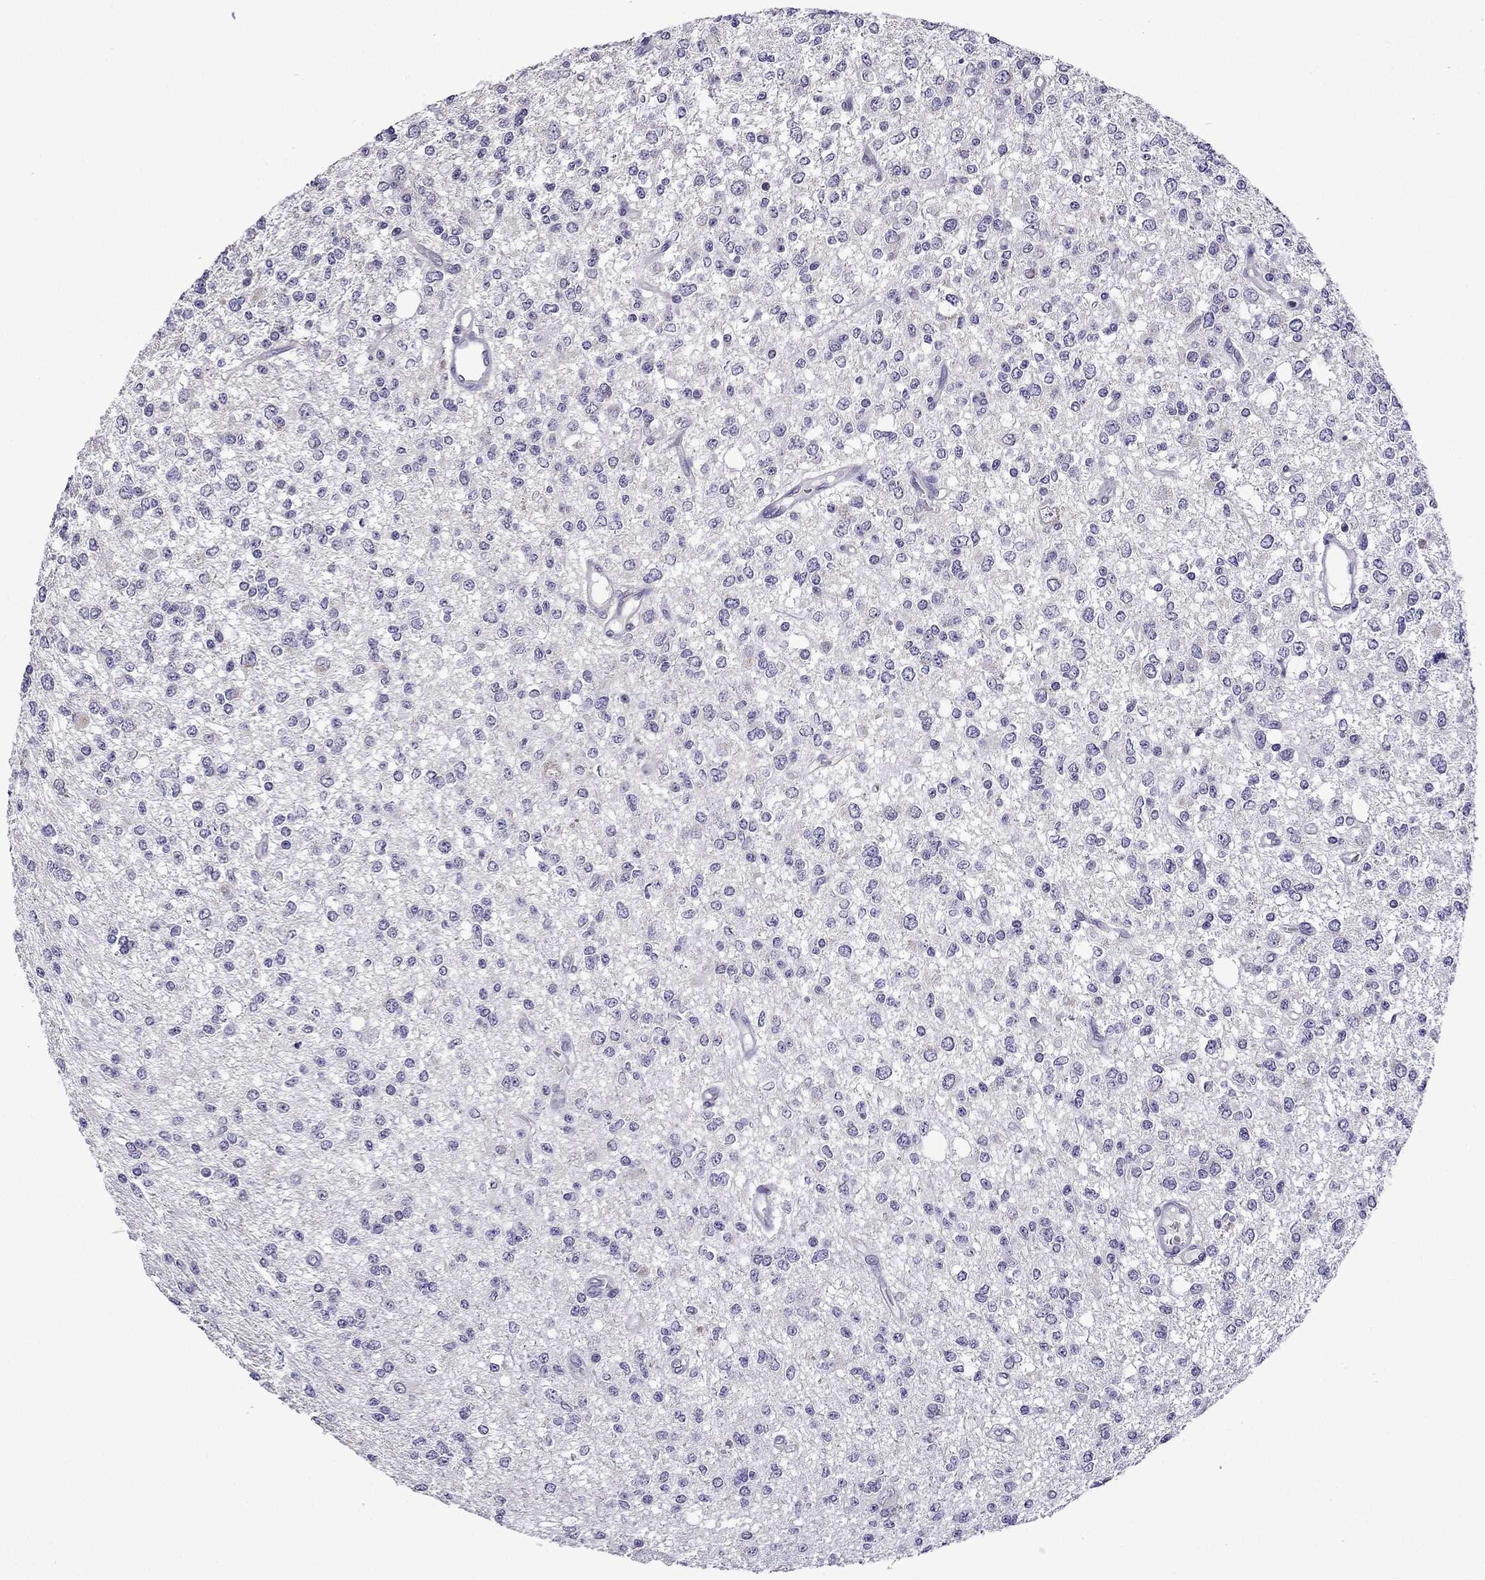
{"staining": {"intensity": "negative", "quantity": "none", "location": "none"}, "tissue": "glioma", "cell_type": "Tumor cells", "image_type": "cancer", "snomed": [{"axis": "morphology", "description": "Glioma, malignant, Low grade"}, {"axis": "topography", "description": "Brain"}], "caption": "Image shows no significant protein staining in tumor cells of malignant glioma (low-grade). The staining is performed using DAB brown chromogen with nuclei counter-stained in using hematoxylin.", "gene": "TTN", "patient": {"sex": "male", "age": 67}}